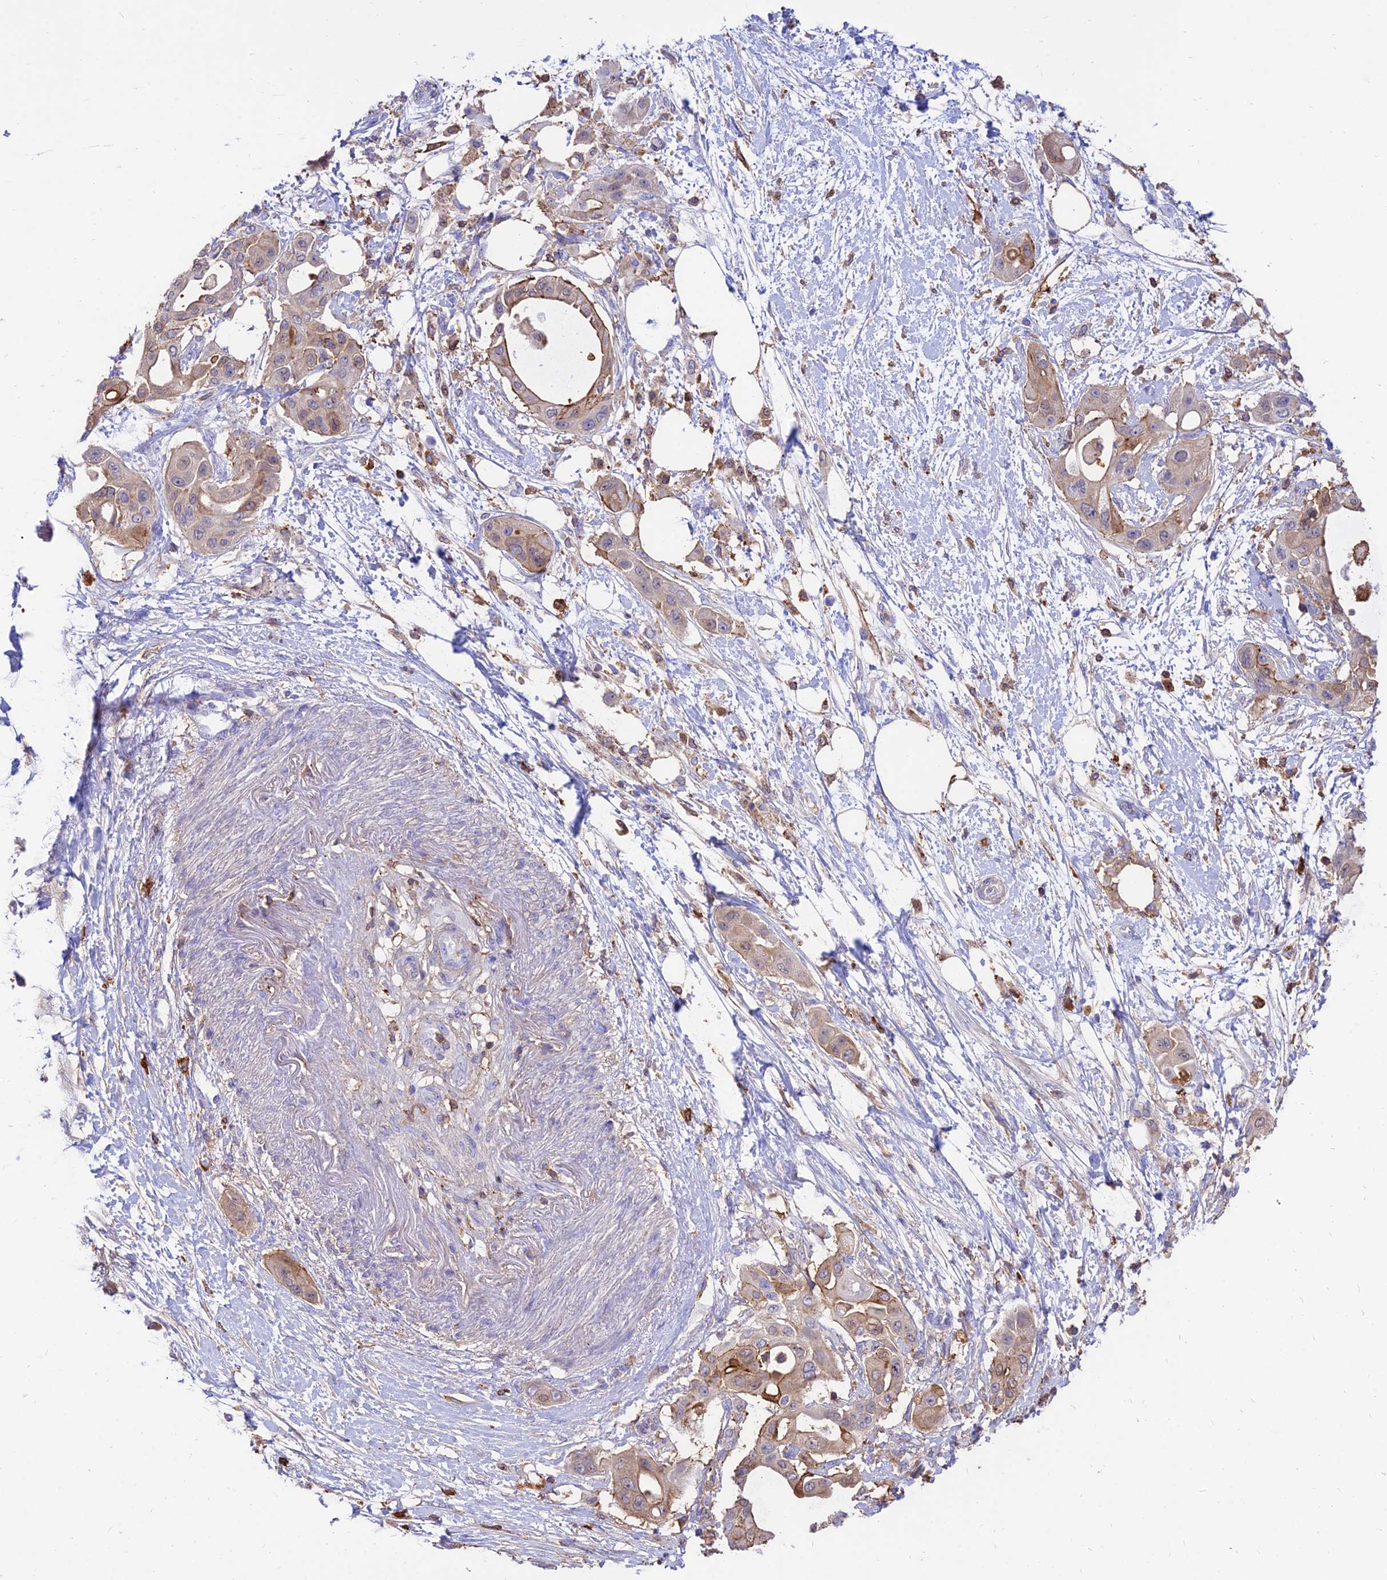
{"staining": {"intensity": "moderate", "quantity": "25%-75%", "location": "cytoplasmic/membranous"}, "tissue": "pancreatic cancer", "cell_type": "Tumor cells", "image_type": "cancer", "snomed": [{"axis": "morphology", "description": "Adenocarcinoma, NOS"}, {"axis": "topography", "description": "Pancreas"}], "caption": "Immunohistochemical staining of pancreatic cancer (adenocarcinoma) exhibits medium levels of moderate cytoplasmic/membranous protein staining in approximately 25%-75% of tumor cells. (DAB IHC, brown staining for protein, blue staining for nuclei).", "gene": "SREK1IP1", "patient": {"sex": "male", "age": 68}}